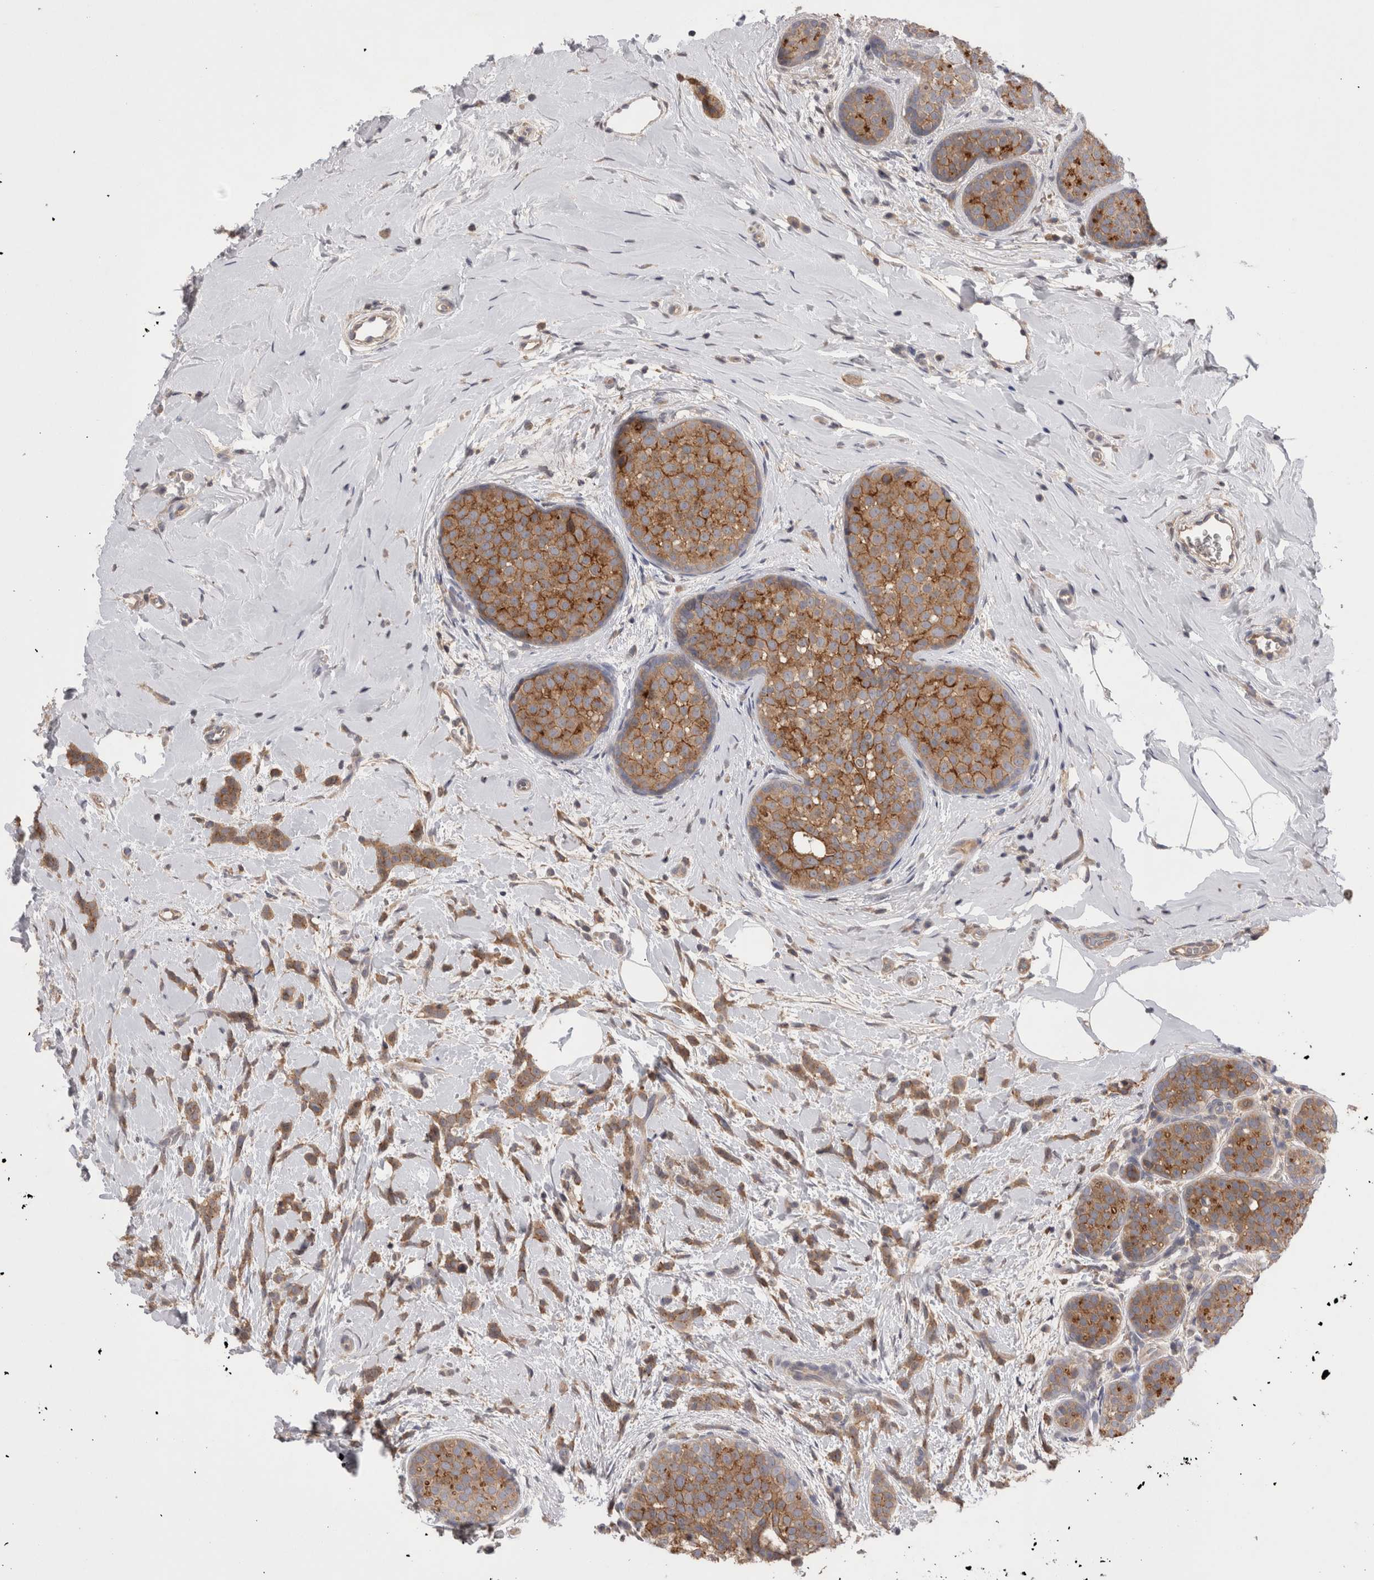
{"staining": {"intensity": "moderate", "quantity": ">75%", "location": "cytoplasmic/membranous"}, "tissue": "breast cancer", "cell_type": "Tumor cells", "image_type": "cancer", "snomed": [{"axis": "morphology", "description": "Lobular carcinoma, in situ"}, {"axis": "morphology", "description": "Lobular carcinoma"}, {"axis": "topography", "description": "Breast"}], "caption": "High-magnification brightfield microscopy of breast cancer stained with DAB (3,3'-diaminobenzidine) (brown) and counterstained with hematoxylin (blue). tumor cells exhibit moderate cytoplasmic/membranous staining is identified in about>75% of cells.", "gene": "OTOR", "patient": {"sex": "female", "age": 41}}